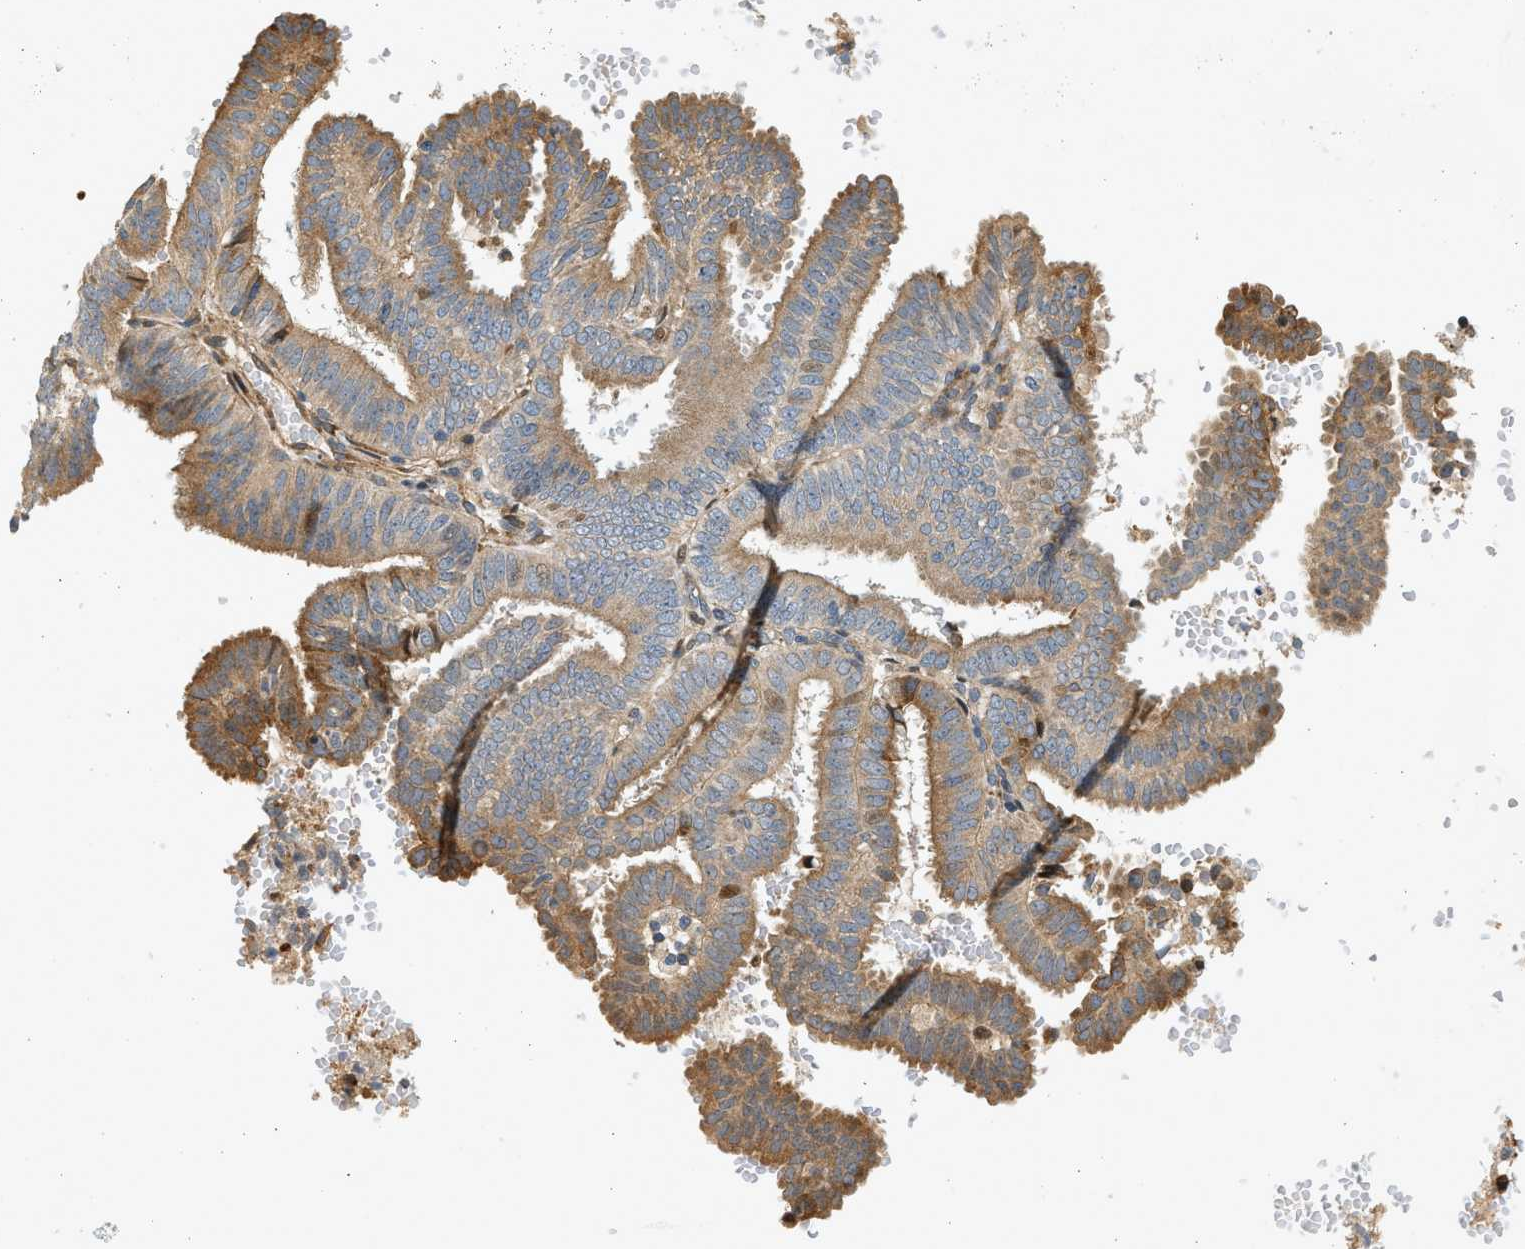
{"staining": {"intensity": "moderate", "quantity": ">75%", "location": "cytoplasmic/membranous"}, "tissue": "endometrial cancer", "cell_type": "Tumor cells", "image_type": "cancer", "snomed": [{"axis": "morphology", "description": "Adenocarcinoma, NOS"}, {"axis": "topography", "description": "Endometrium"}], "caption": "An image showing moderate cytoplasmic/membranous expression in approximately >75% of tumor cells in endometrial cancer (adenocarcinoma), as visualized by brown immunohistochemical staining.", "gene": "NRSN2", "patient": {"sex": "female", "age": 58}}